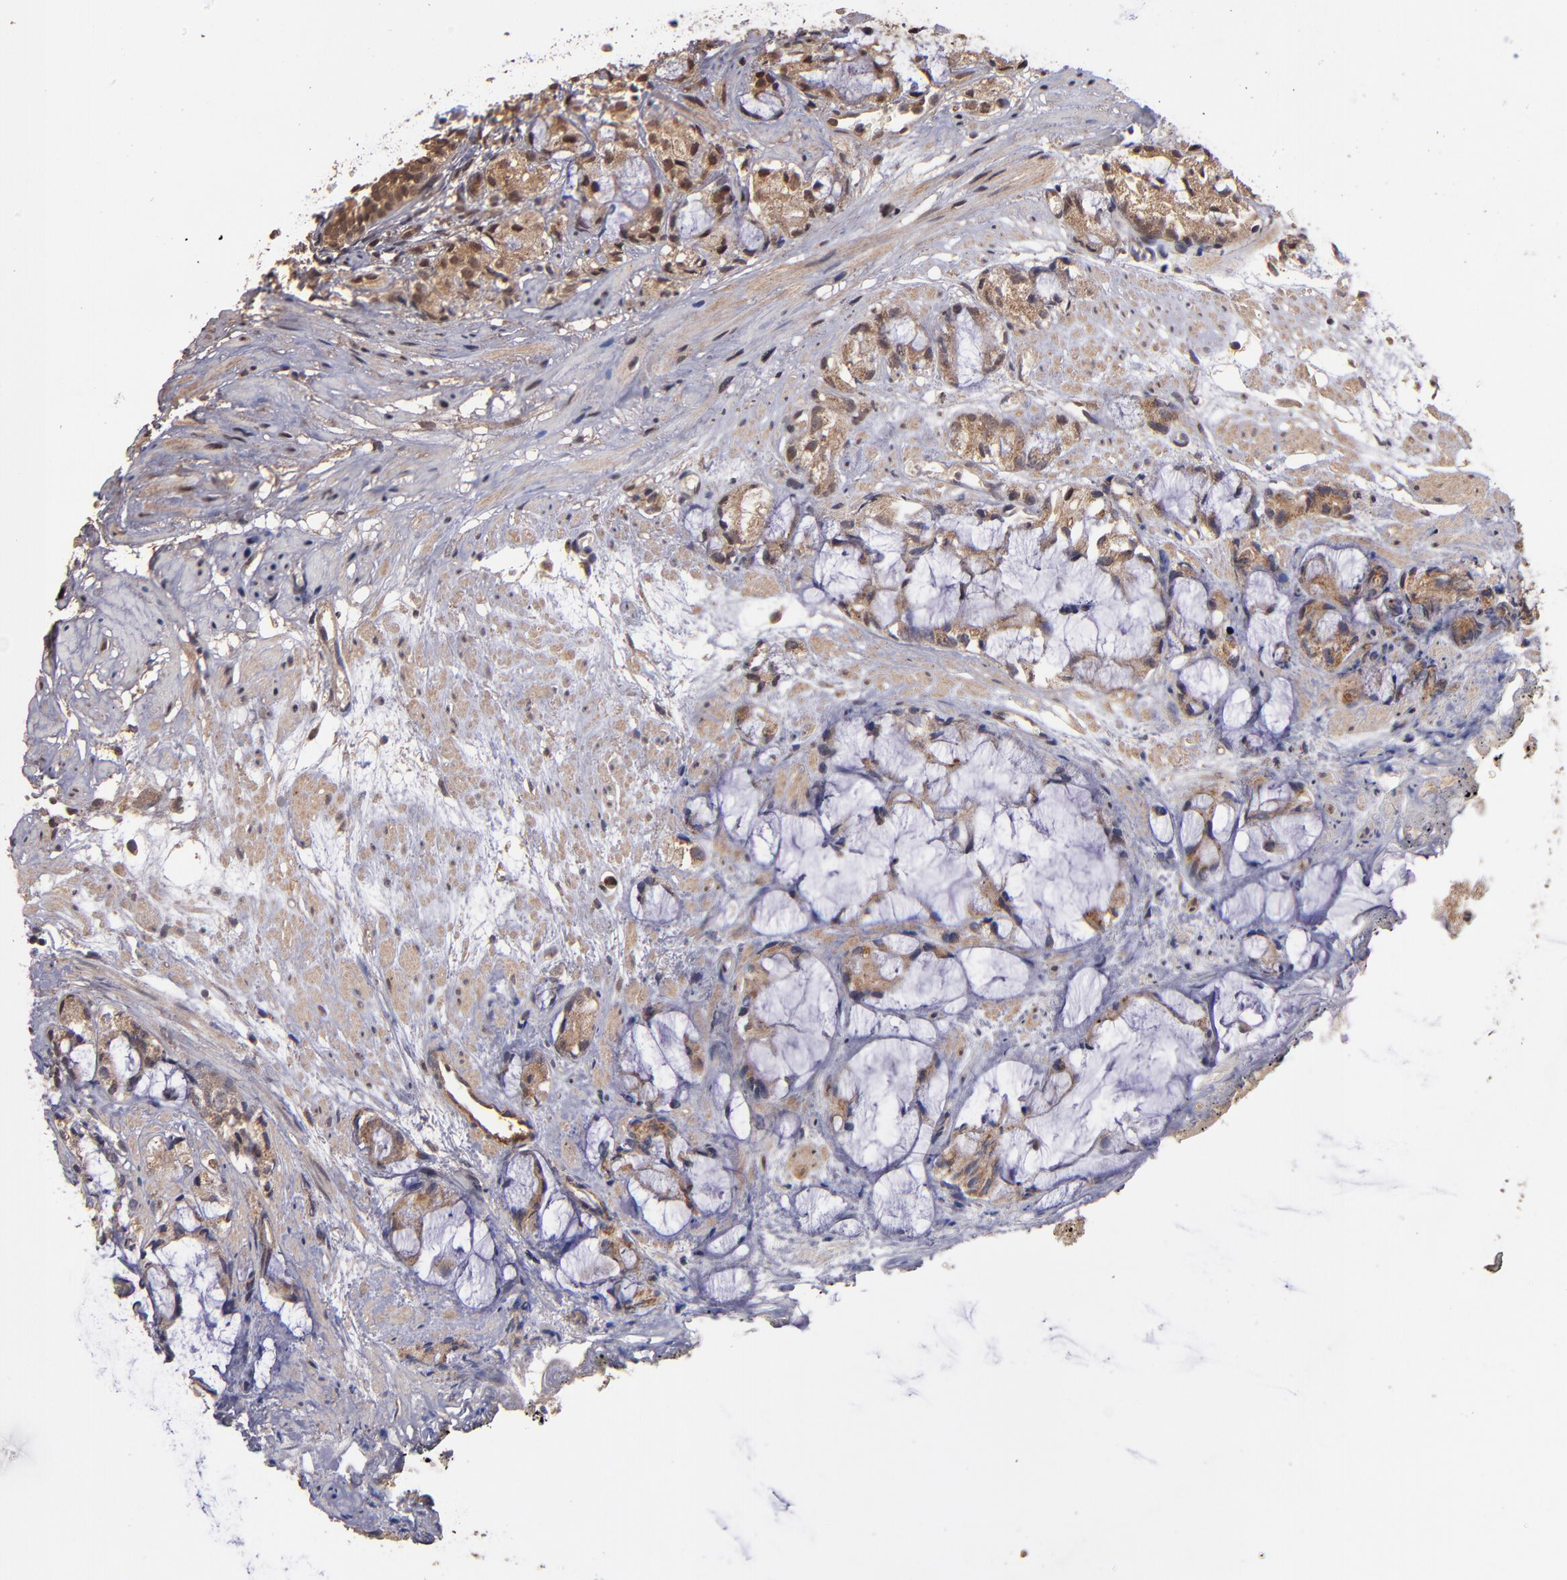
{"staining": {"intensity": "weak", "quantity": "25%-75%", "location": "cytoplasmic/membranous"}, "tissue": "prostate cancer", "cell_type": "Tumor cells", "image_type": "cancer", "snomed": [{"axis": "morphology", "description": "Adenocarcinoma, High grade"}, {"axis": "topography", "description": "Prostate"}], "caption": "Immunohistochemistry (IHC) (DAB (3,3'-diaminobenzidine)) staining of prostate cancer shows weak cytoplasmic/membranous protein positivity in about 25%-75% of tumor cells.", "gene": "NFE2L2", "patient": {"sex": "male", "age": 85}}